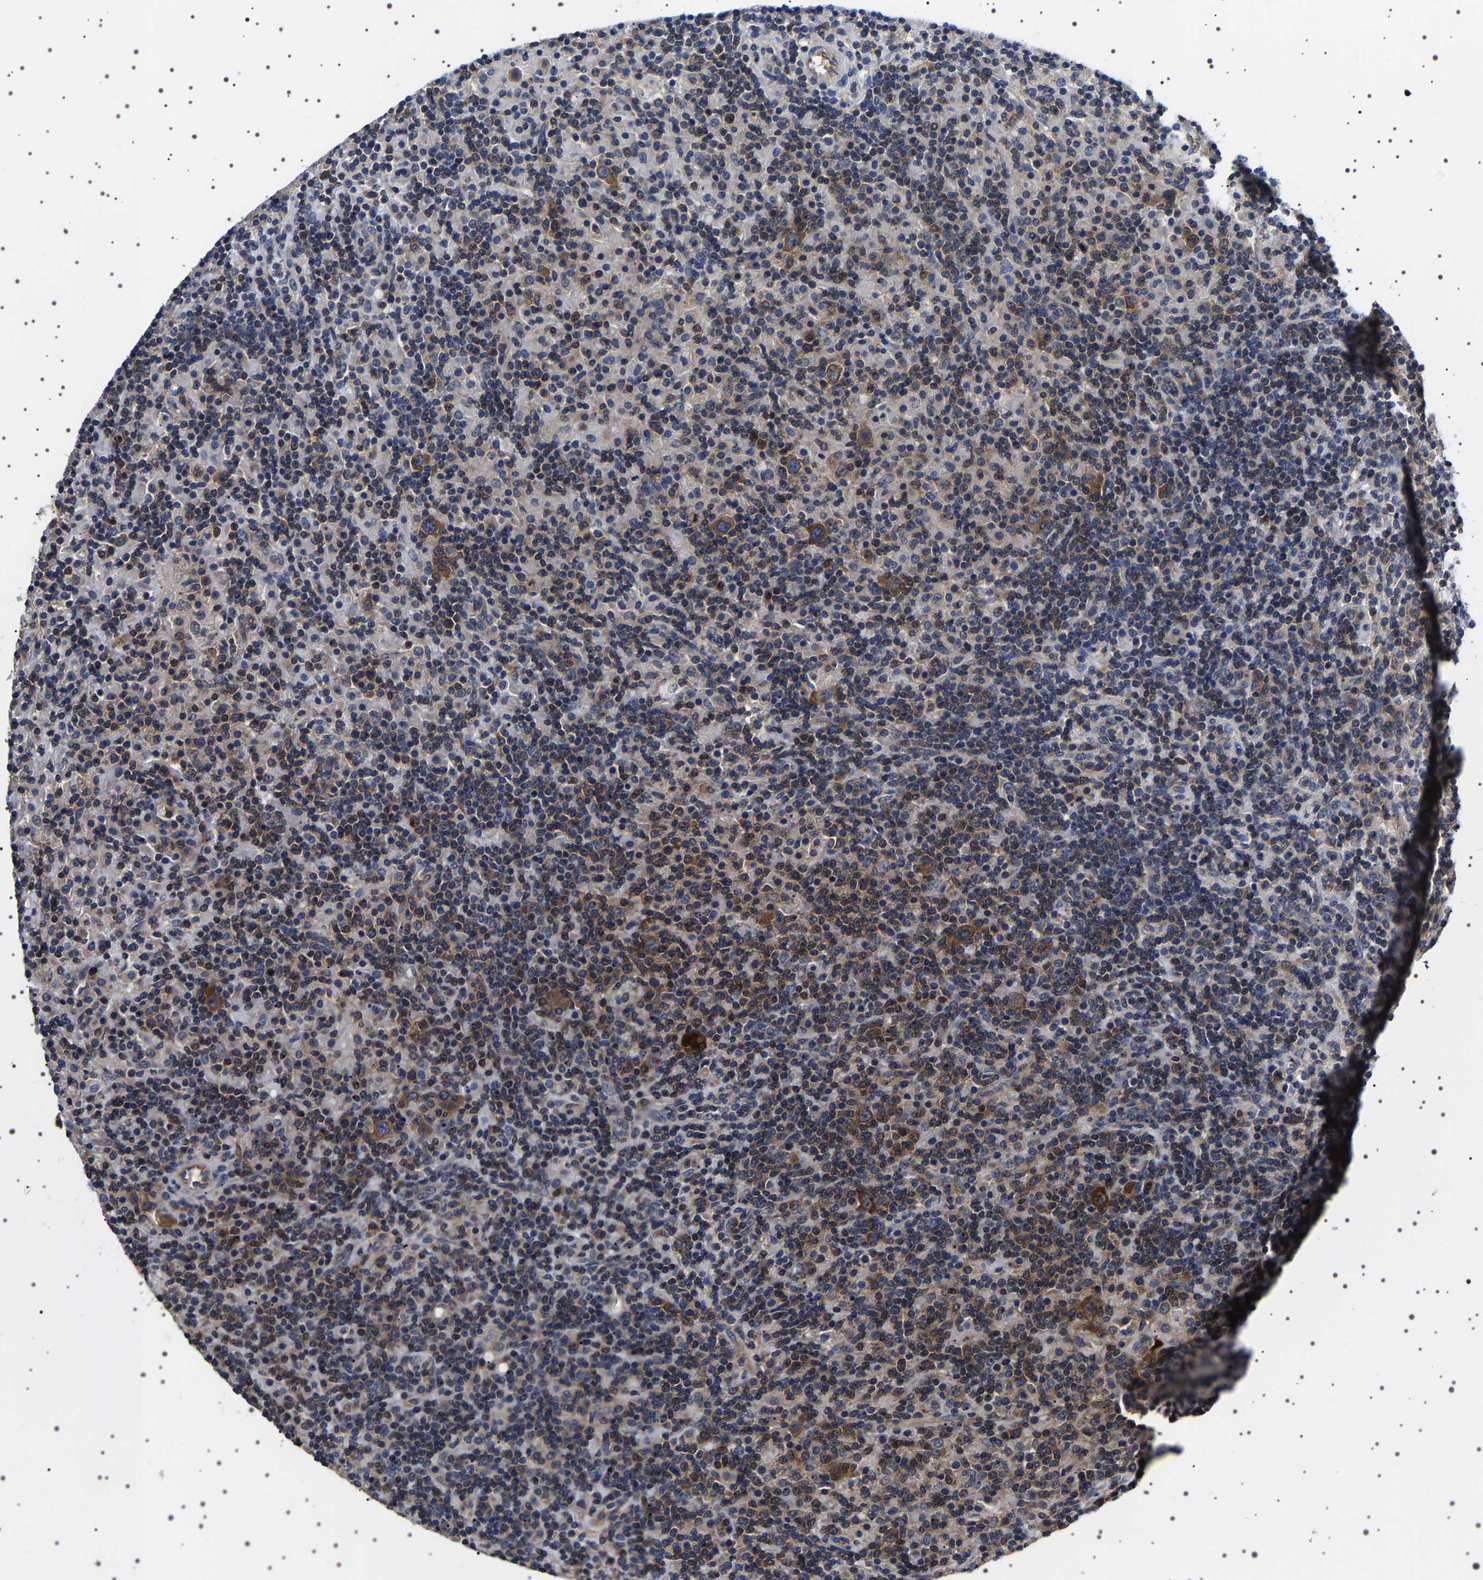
{"staining": {"intensity": "strong", "quantity": ">75%", "location": "cytoplasmic/membranous"}, "tissue": "lymphoma", "cell_type": "Tumor cells", "image_type": "cancer", "snomed": [{"axis": "morphology", "description": "Hodgkin's disease, NOS"}, {"axis": "topography", "description": "Lymph node"}], "caption": "Lymphoma tissue demonstrates strong cytoplasmic/membranous staining in about >75% of tumor cells", "gene": "DARS1", "patient": {"sex": "male", "age": 70}}